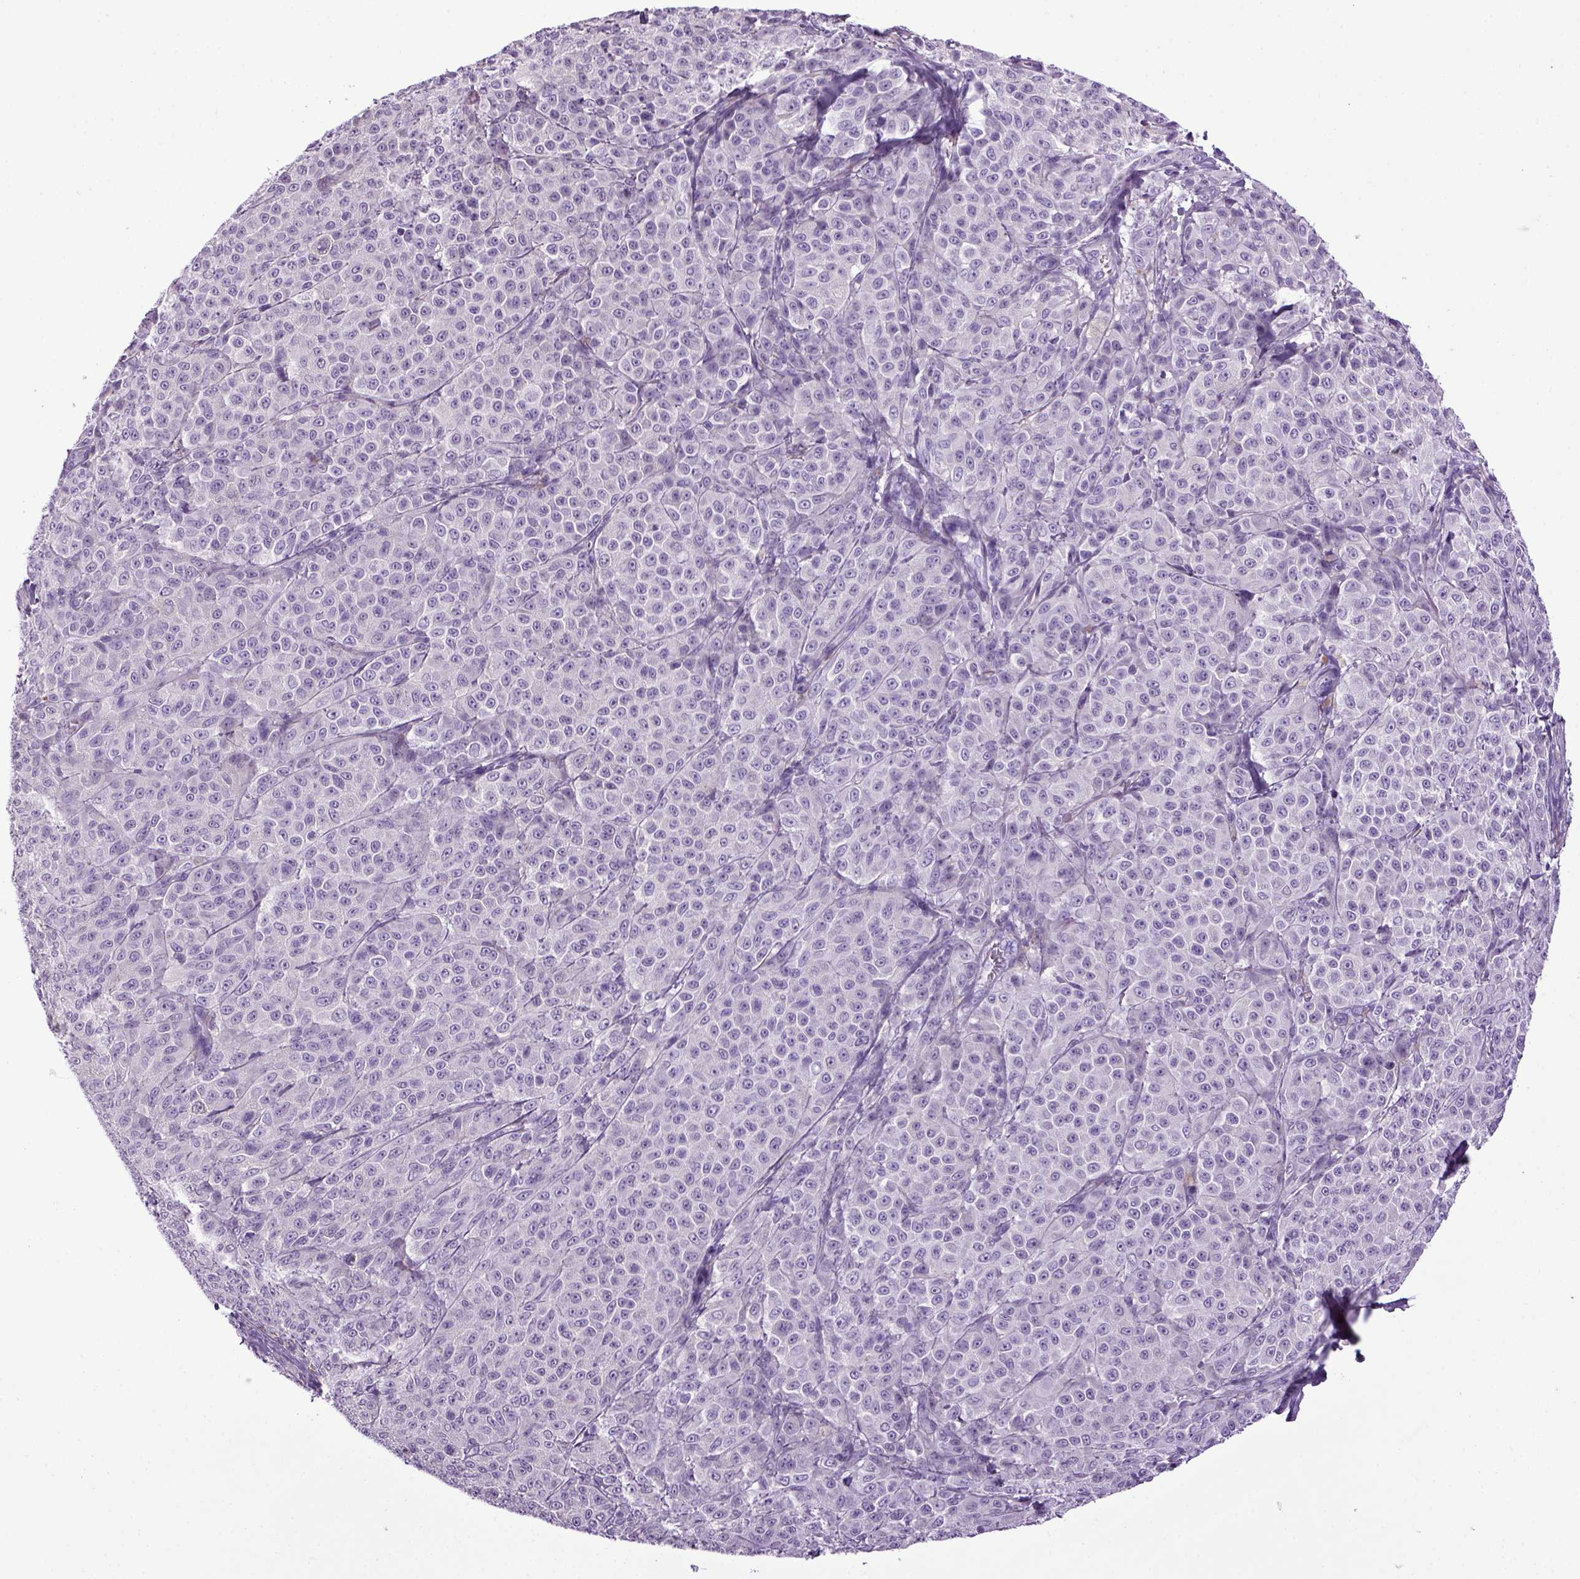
{"staining": {"intensity": "negative", "quantity": "none", "location": "none"}, "tissue": "melanoma", "cell_type": "Tumor cells", "image_type": "cancer", "snomed": [{"axis": "morphology", "description": "Malignant melanoma, NOS"}, {"axis": "topography", "description": "Skin"}], "caption": "High power microscopy photomicrograph of an IHC histopathology image of melanoma, revealing no significant staining in tumor cells.", "gene": "HMCN2", "patient": {"sex": "male", "age": 89}}